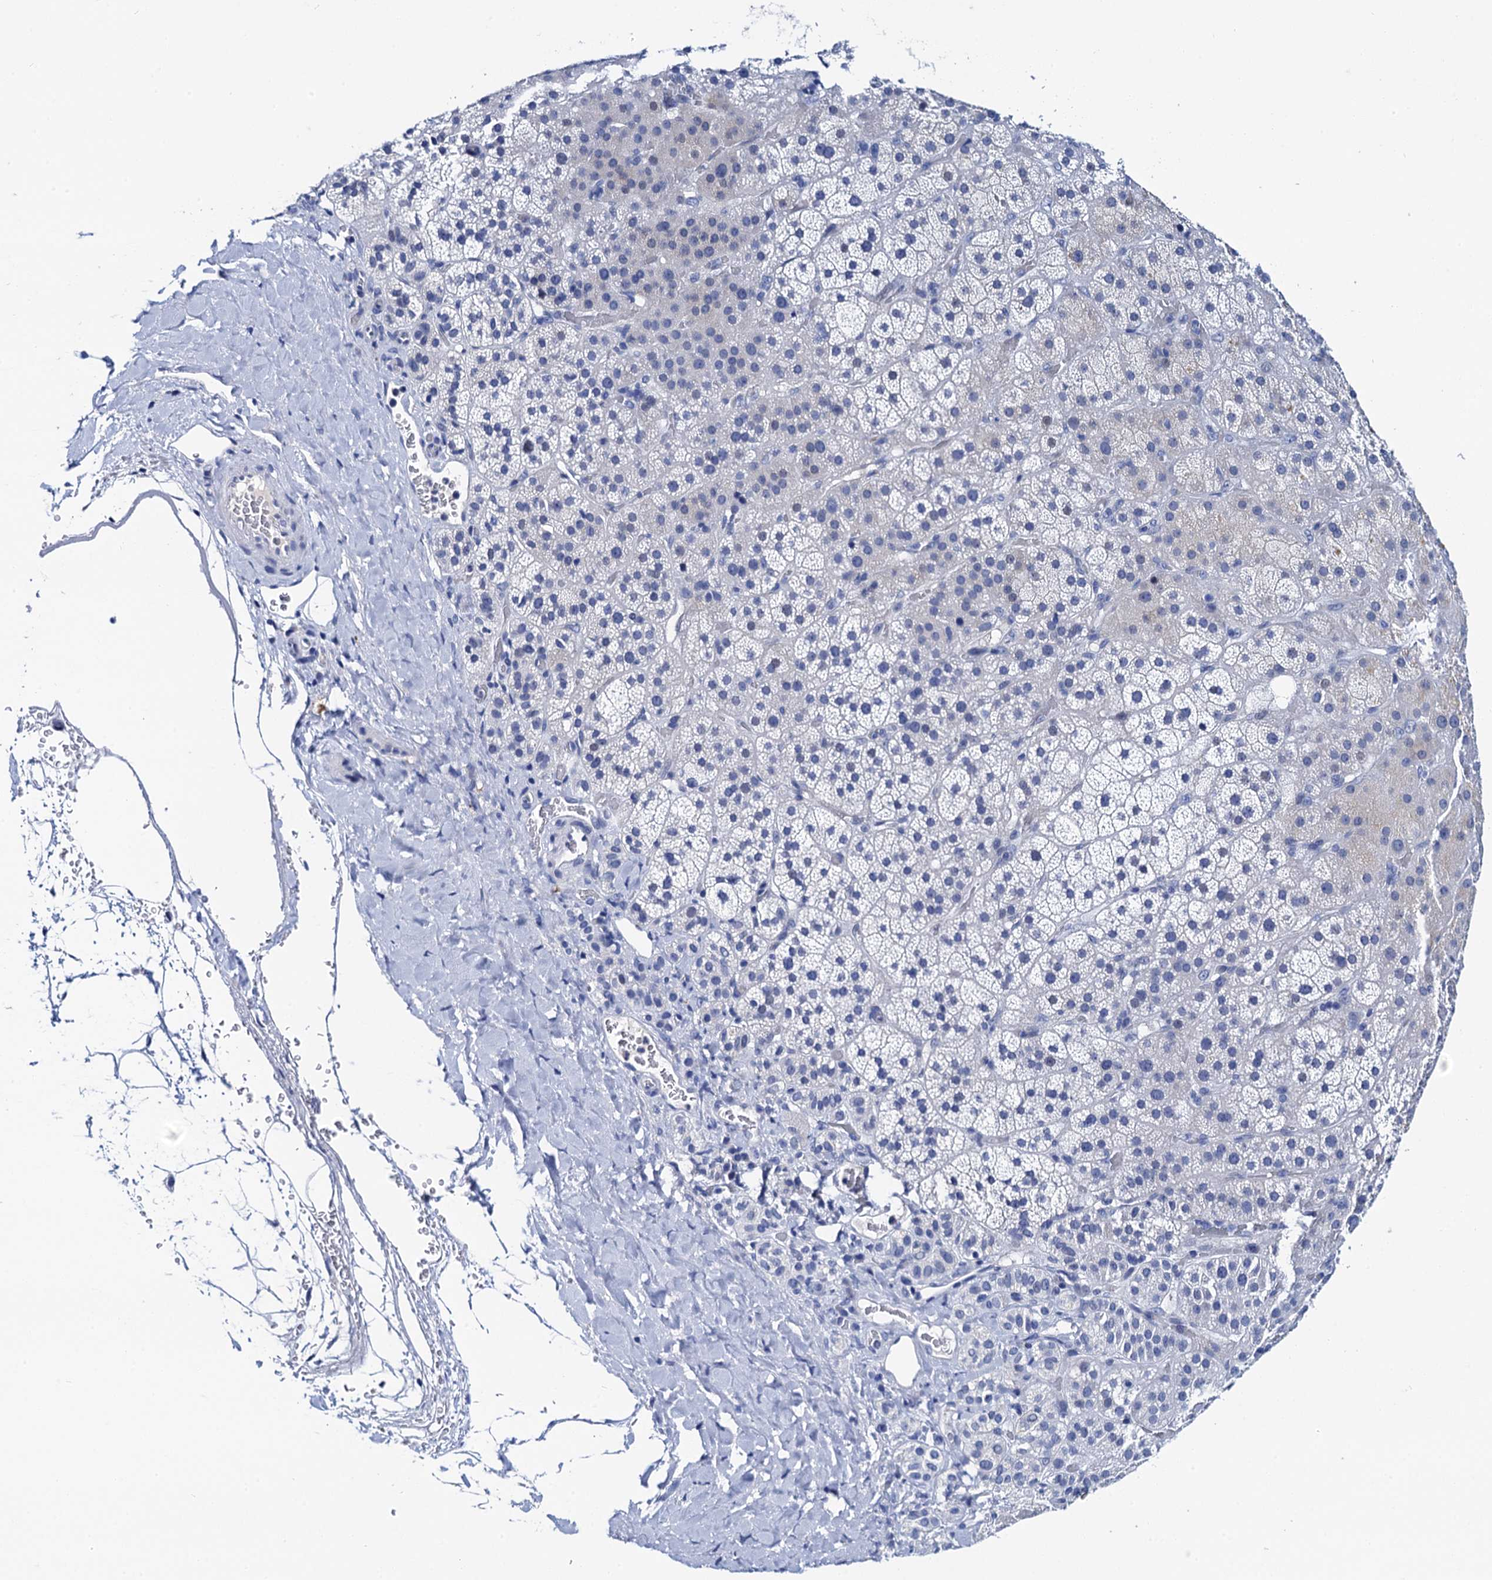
{"staining": {"intensity": "negative", "quantity": "none", "location": "none"}, "tissue": "adrenal gland", "cell_type": "Glandular cells", "image_type": "normal", "snomed": [{"axis": "morphology", "description": "Normal tissue, NOS"}, {"axis": "topography", "description": "Adrenal gland"}], "caption": "IHC of benign human adrenal gland displays no positivity in glandular cells.", "gene": "LYPD3", "patient": {"sex": "male", "age": 57}}